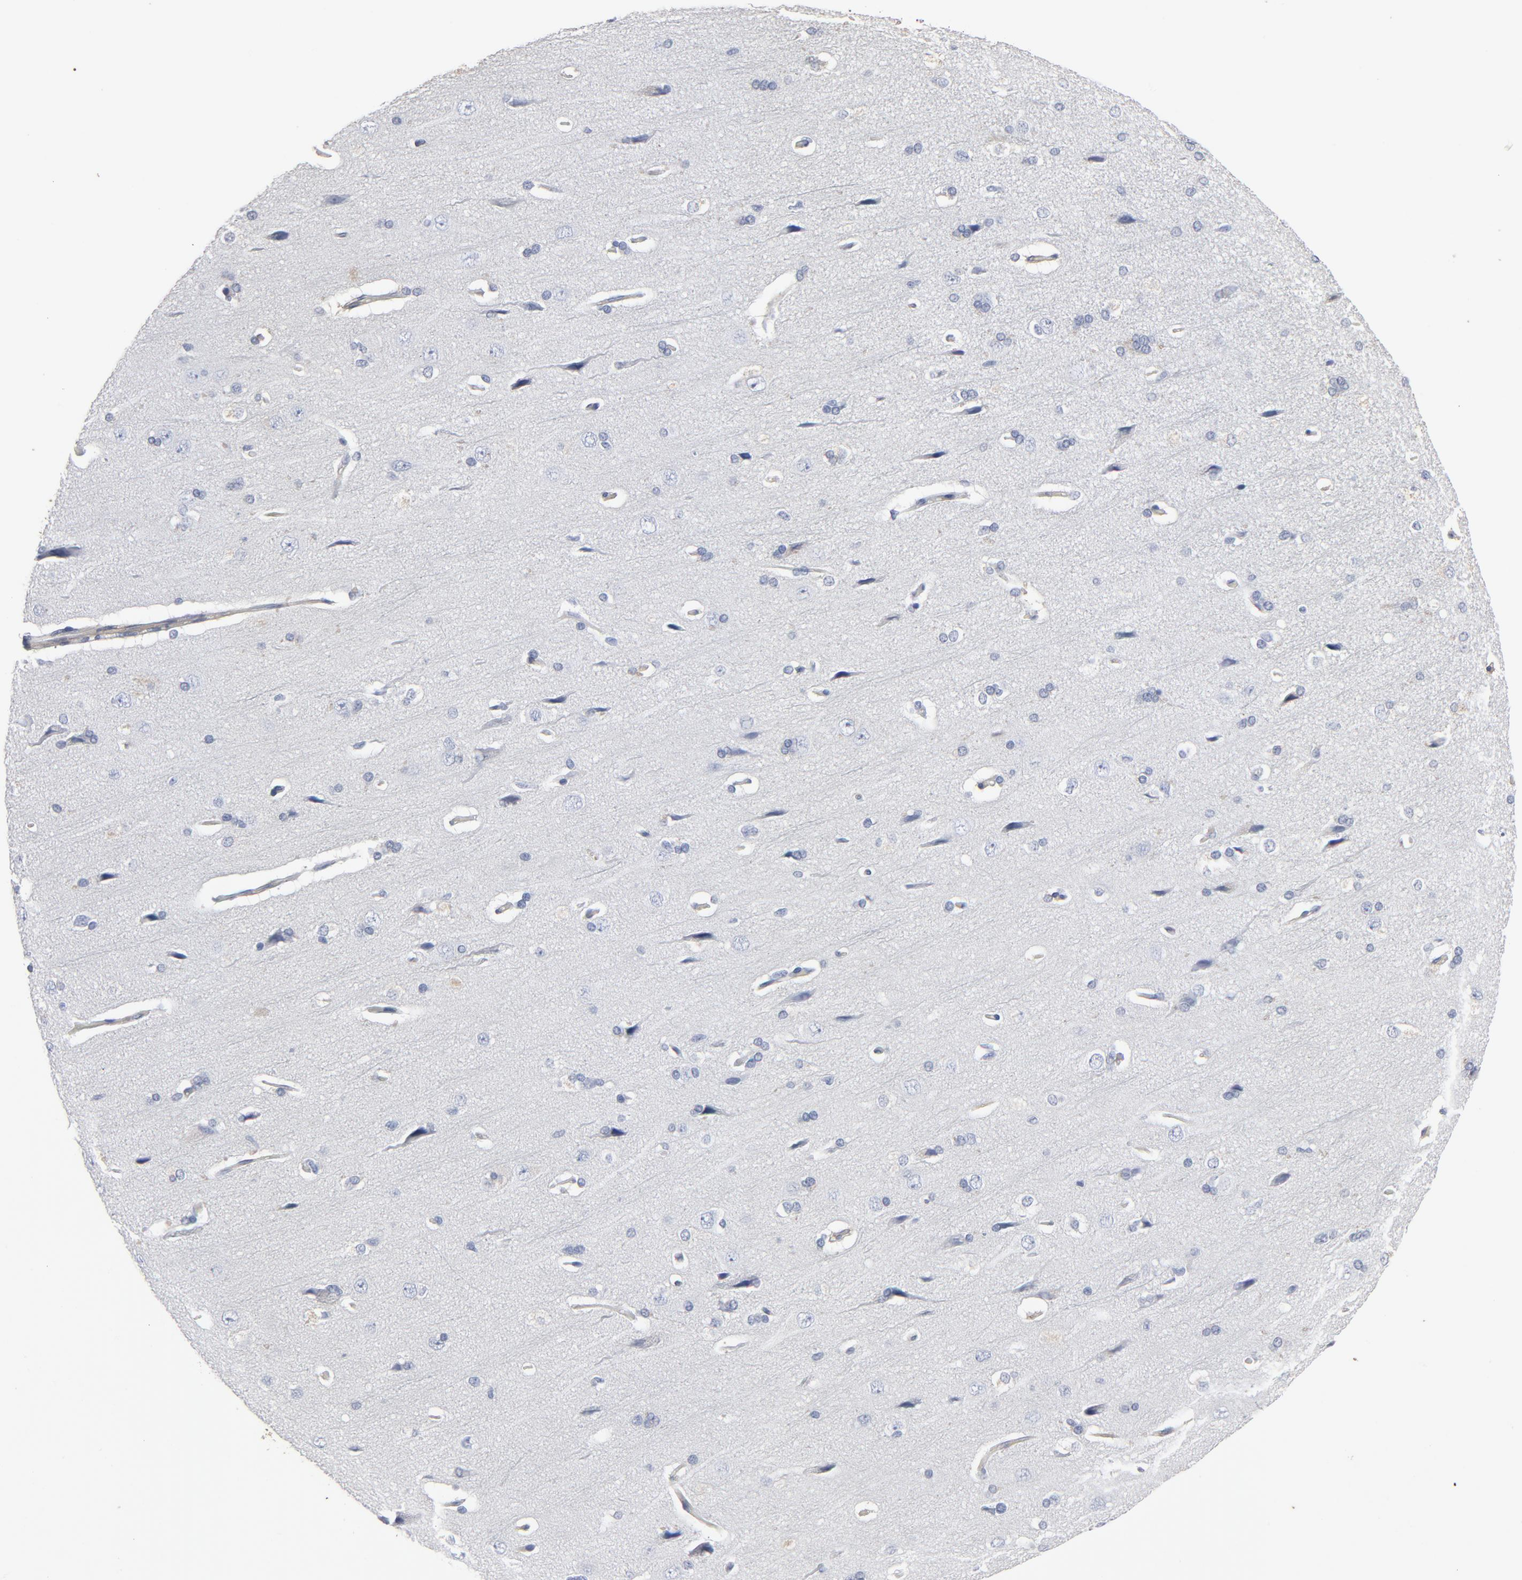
{"staining": {"intensity": "negative", "quantity": "none", "location": "none"}, "tissue": "cerebral cortex", "cell_type": "Endothelial cells", "image_type": "normal", "snomed": [{"axis": "morphology", "description": "Normal tissue, NOS"}, {"axis": "topography", "description": "Cerebral cortex"}], "caption": "High power microscopy image of an immunohistochemistry histopathology image of normal cerebral cortex, revealing no significant staining in endothelial cells.", "gene": "KDR", "patient": {"sex": "male", "age": 62}}